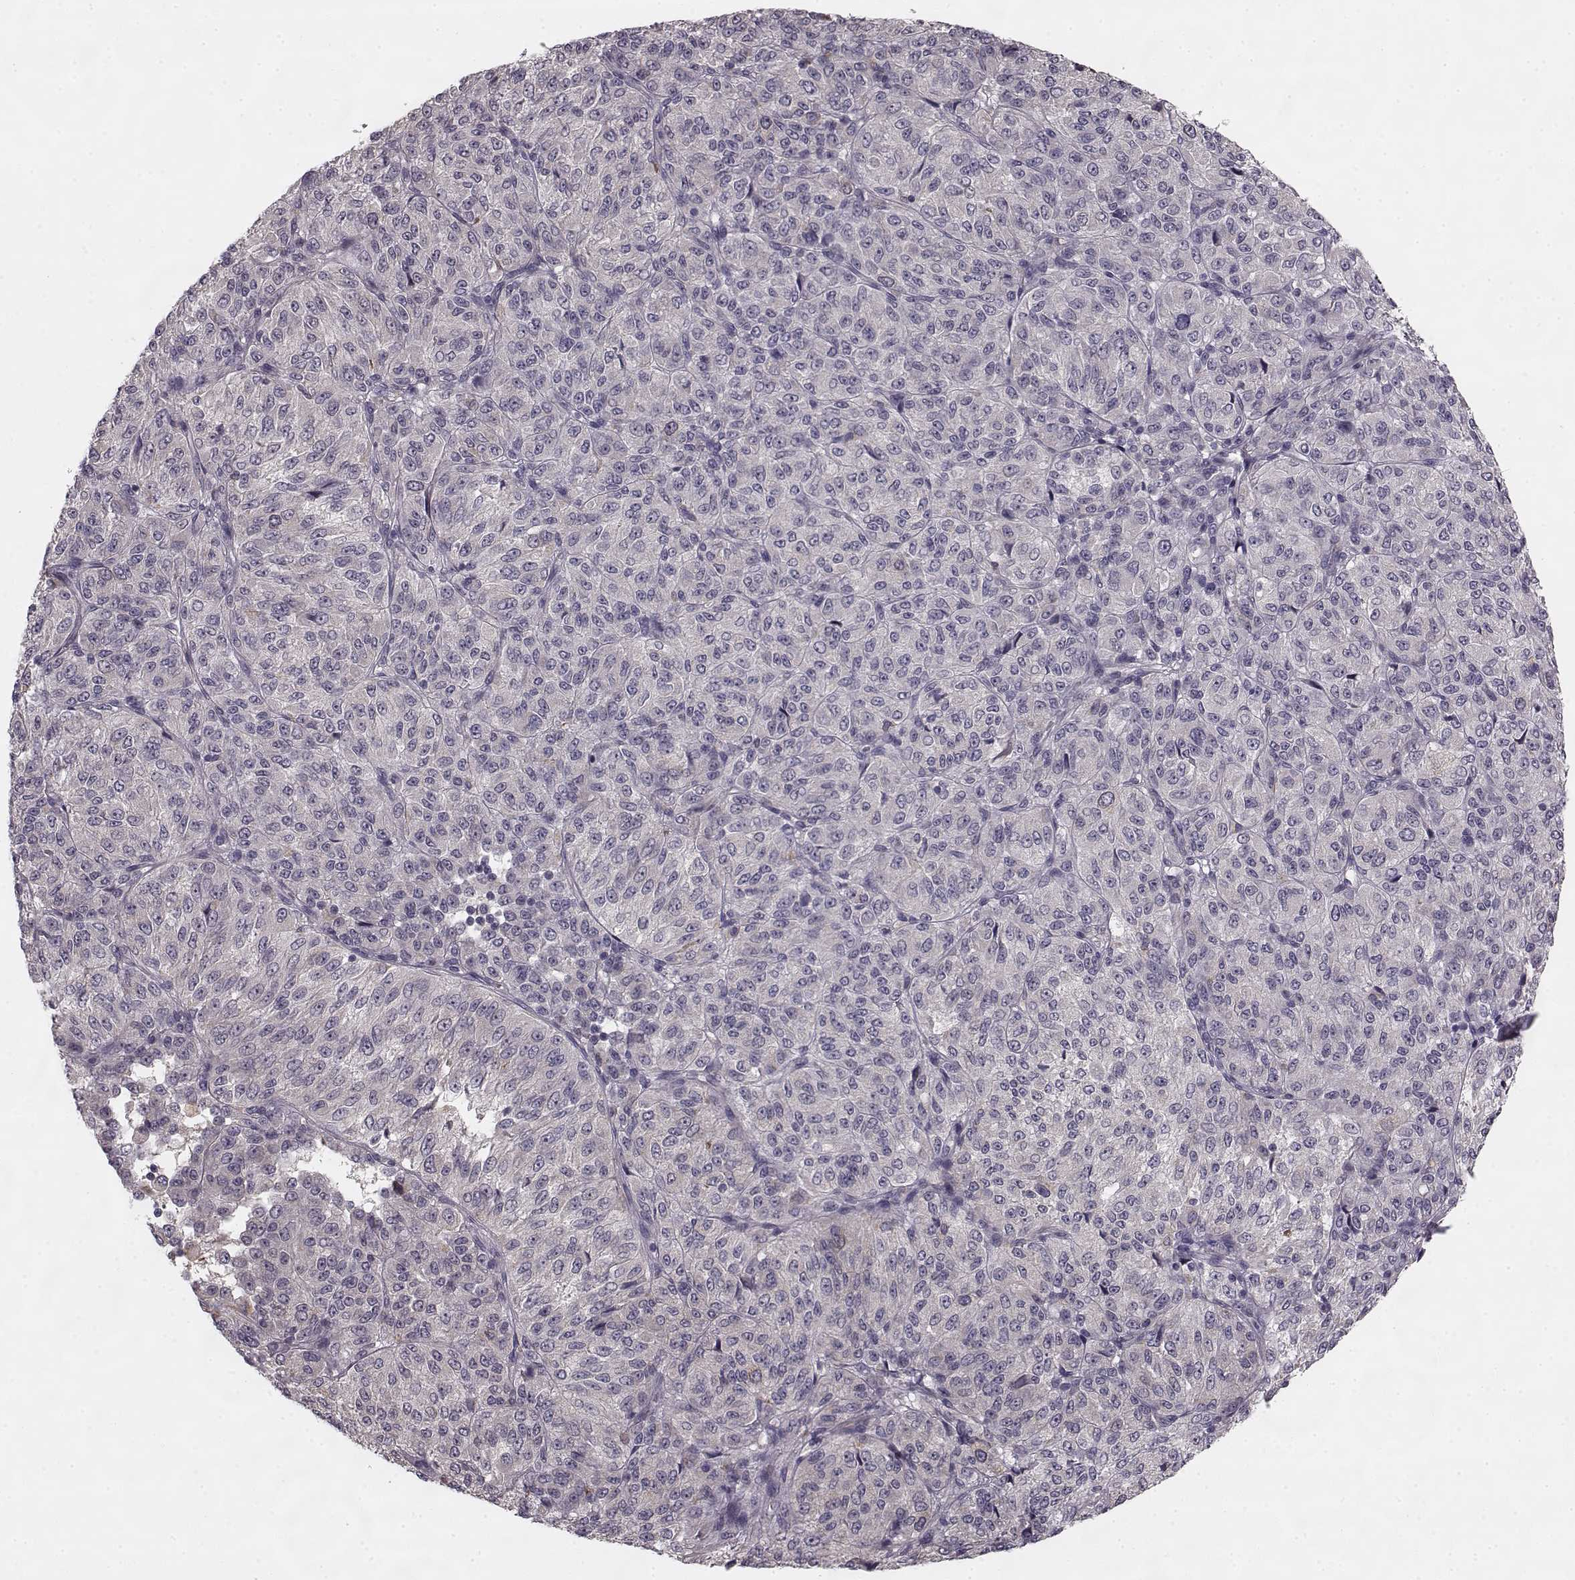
{"staining": {"intensity": "negative", "quantity": "none", "location": "none"}, "tissue": "melanoma", "cell_type": "Tumor cells", "image_type": "cancer", "snomed": [{"axis": "morphology", "description": "Malignant melanoma, Metastatic site"}, {"axis": "topography", "description": "Brain"}], "caption": "Immunohistochemistry of malignant melanoma (metastatic site) demonstrates no staining in tumor cells.", "gene": "HMMR", "patient": {"sex": "female", "age": 56}}